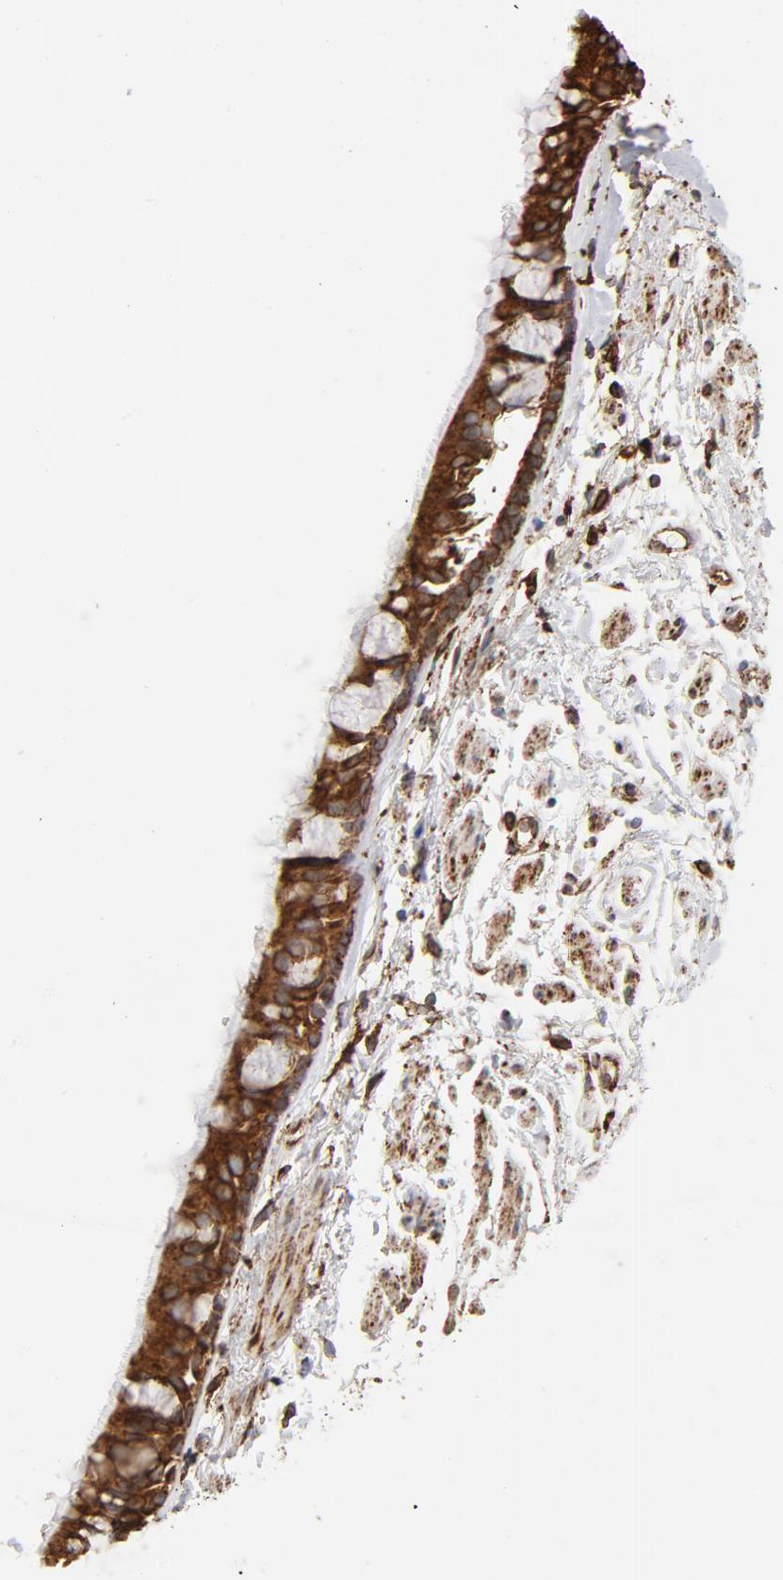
{"staining": {"intensity": "strong", "quantity": ">75%", "location": "cytoplasmic/membranous"}, "tissue": "bronchus", "cell_type": "Respiratory epithelial cells", "image_type": "normal", "snomed": [{"axis": "morphology", "description": "Normal tissue, NOS"}, {"axis": "topography", "description": "Bronchus"}], "caption": "An immunohistochemistry (IHC) histopathology image of benign tissue is shown. Protein staining in brown labels strong cytoplasmic/membranous positivity in bronchus within respiratory epithelial cells.", "gene": "CANX", "patient": {"sex": "female", "age": 73}}